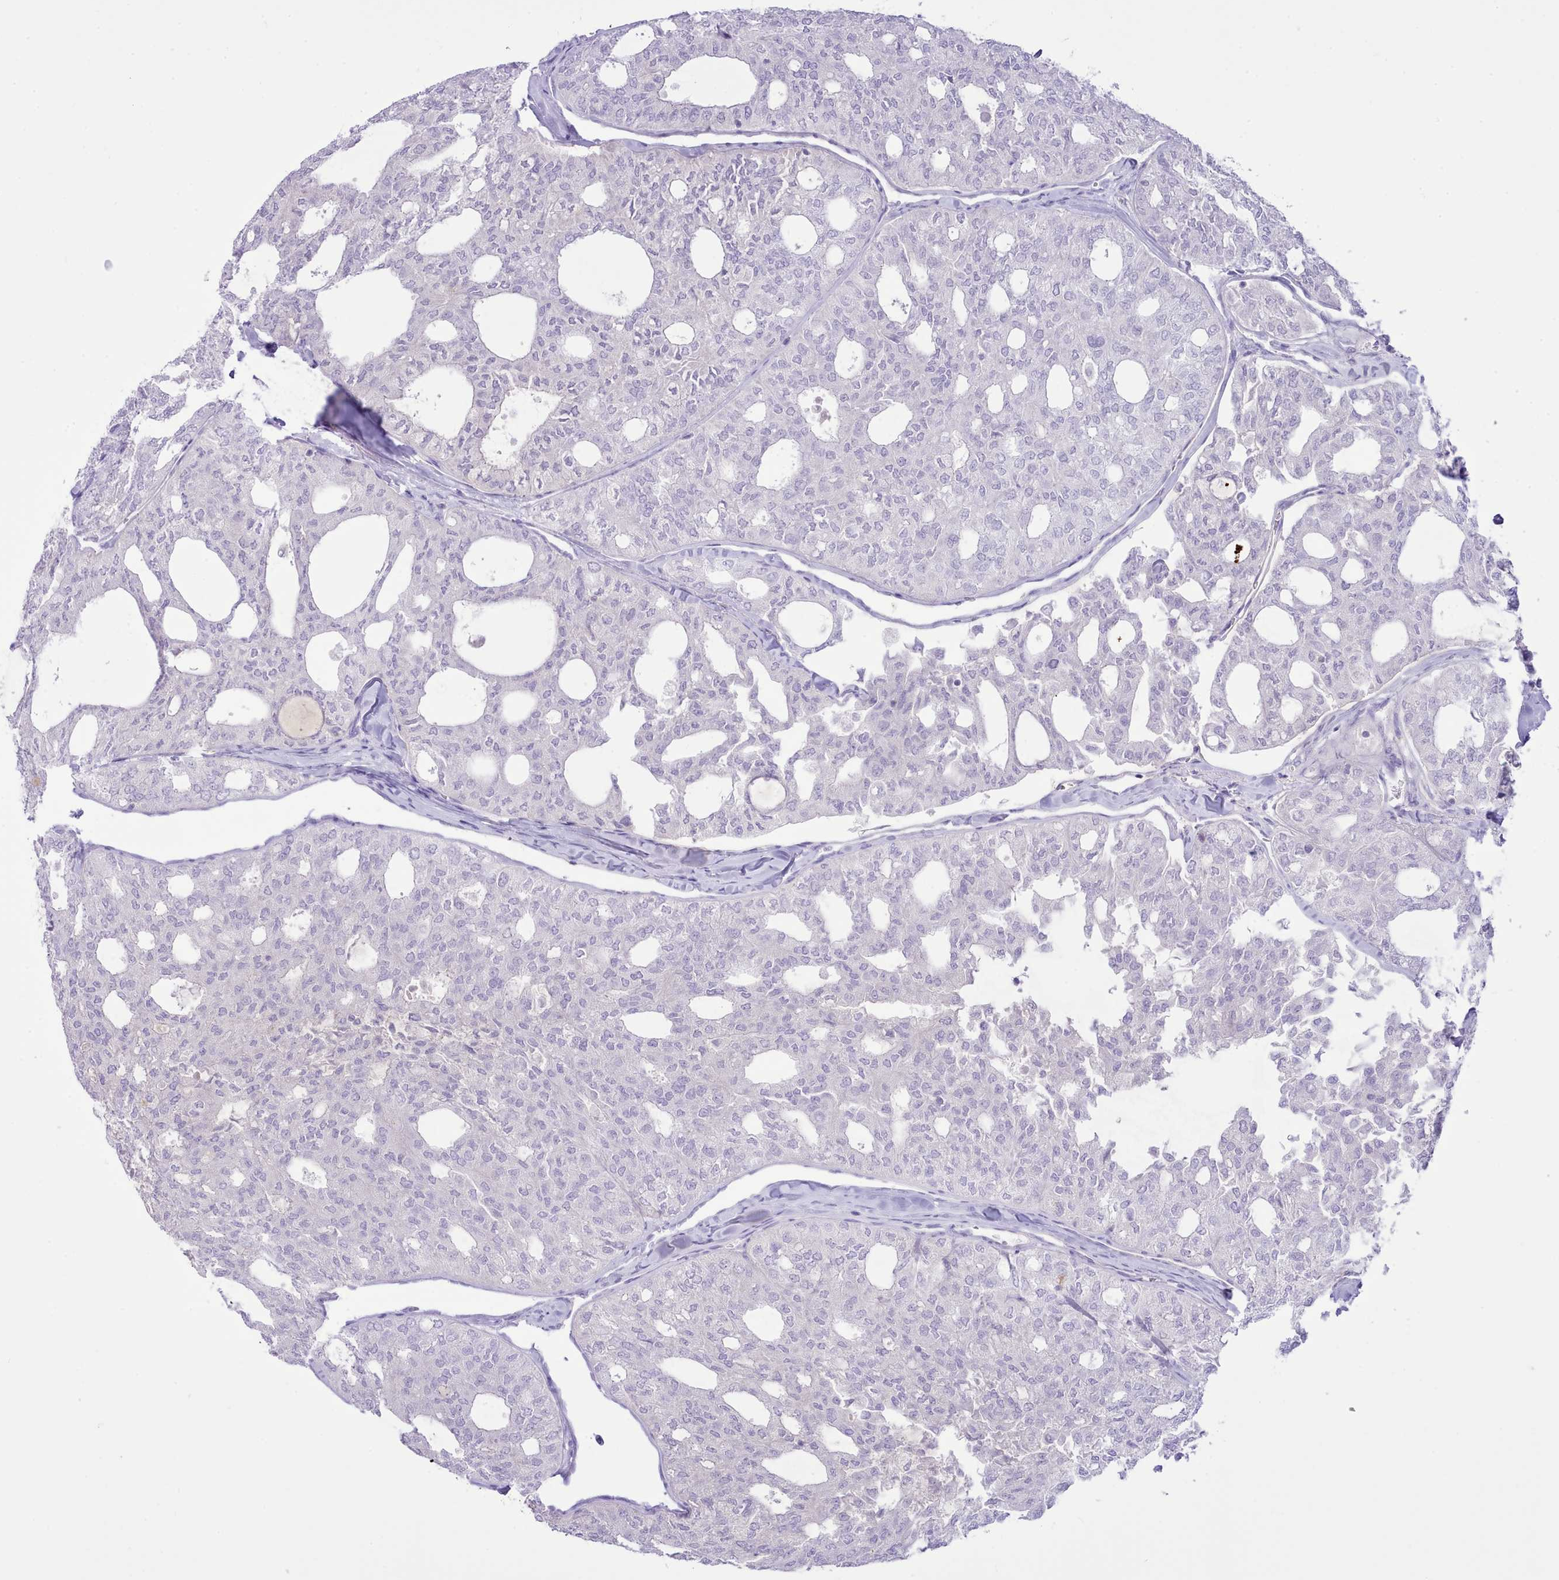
{"staining": {"intensity": "negative", "quantity": "none", "location": "none"}, "tissue": "thyroid cancer", "cell_type": "Tumor cells", "image_type": "cancer", "snomed": [{"axis": "morphology", "description": "Follicular adenoma carcinoma, NOS"}, {"axis": "topography", "description": "Thyroid gland"}], "caption": "The photomicrograph reveals no significant expression in tumor cells of thyroid follicular adenoma carcinoma.", "gene": "MDFI", "patient": {"sex": "male", "age": 75}}